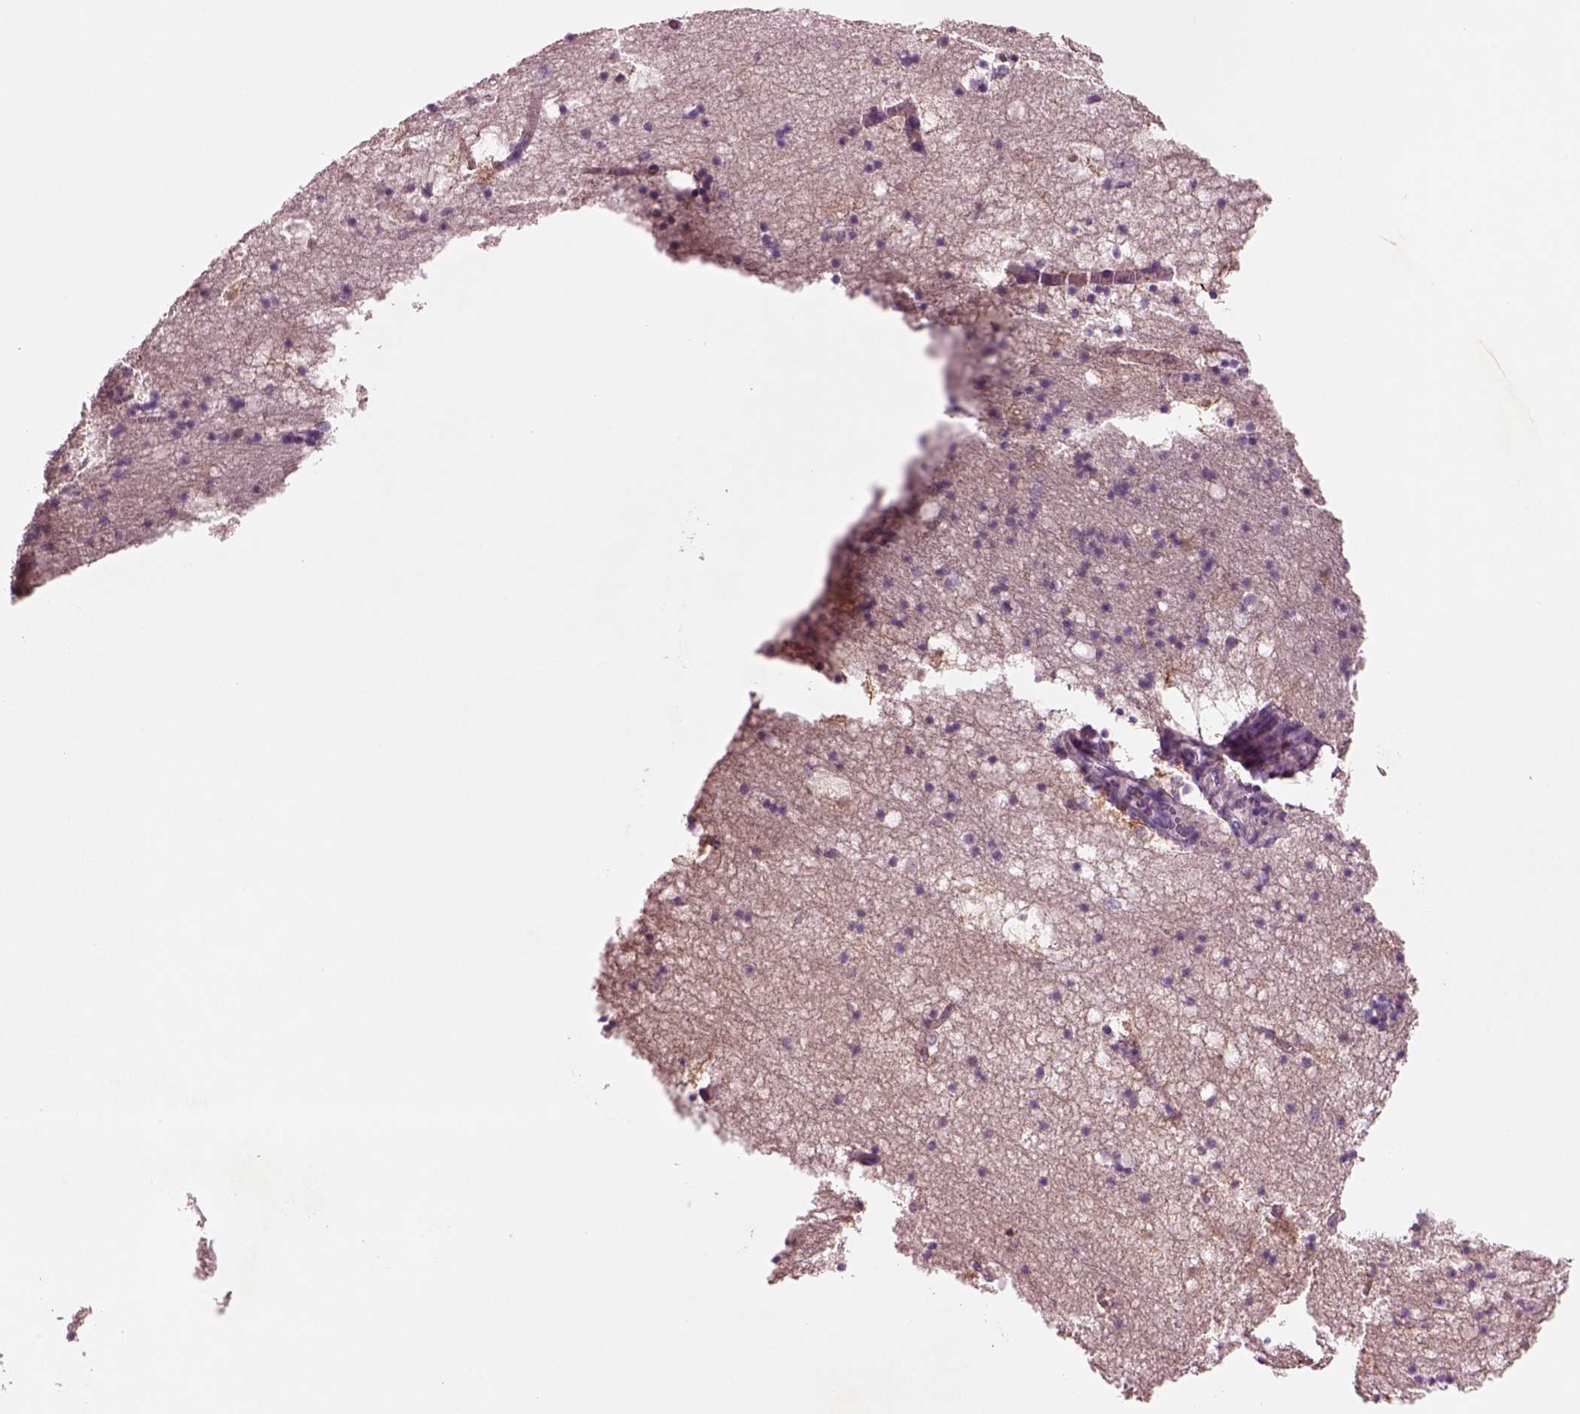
{"staining": {"intensity": "strong", "quantity": "<25%", "location": "cytoplasmic/membranous,nuclear"}, "tissue": "hippocampus", "cell_type": "Glial cells", "image_type": "normal", "snomed": [{"axis": "morphology", "description": "Normal tissue, NOS"}, {"axis": "topography", "description": "Hippocampus"}], "caption": "Hippocampus stained with IHC exhibits strong cytoplasmic/membranous,nuclear positivity in approximately <25% of glial cells.", "gene": "PLPP7", "patient": {"sex": "male", "age": 58}}